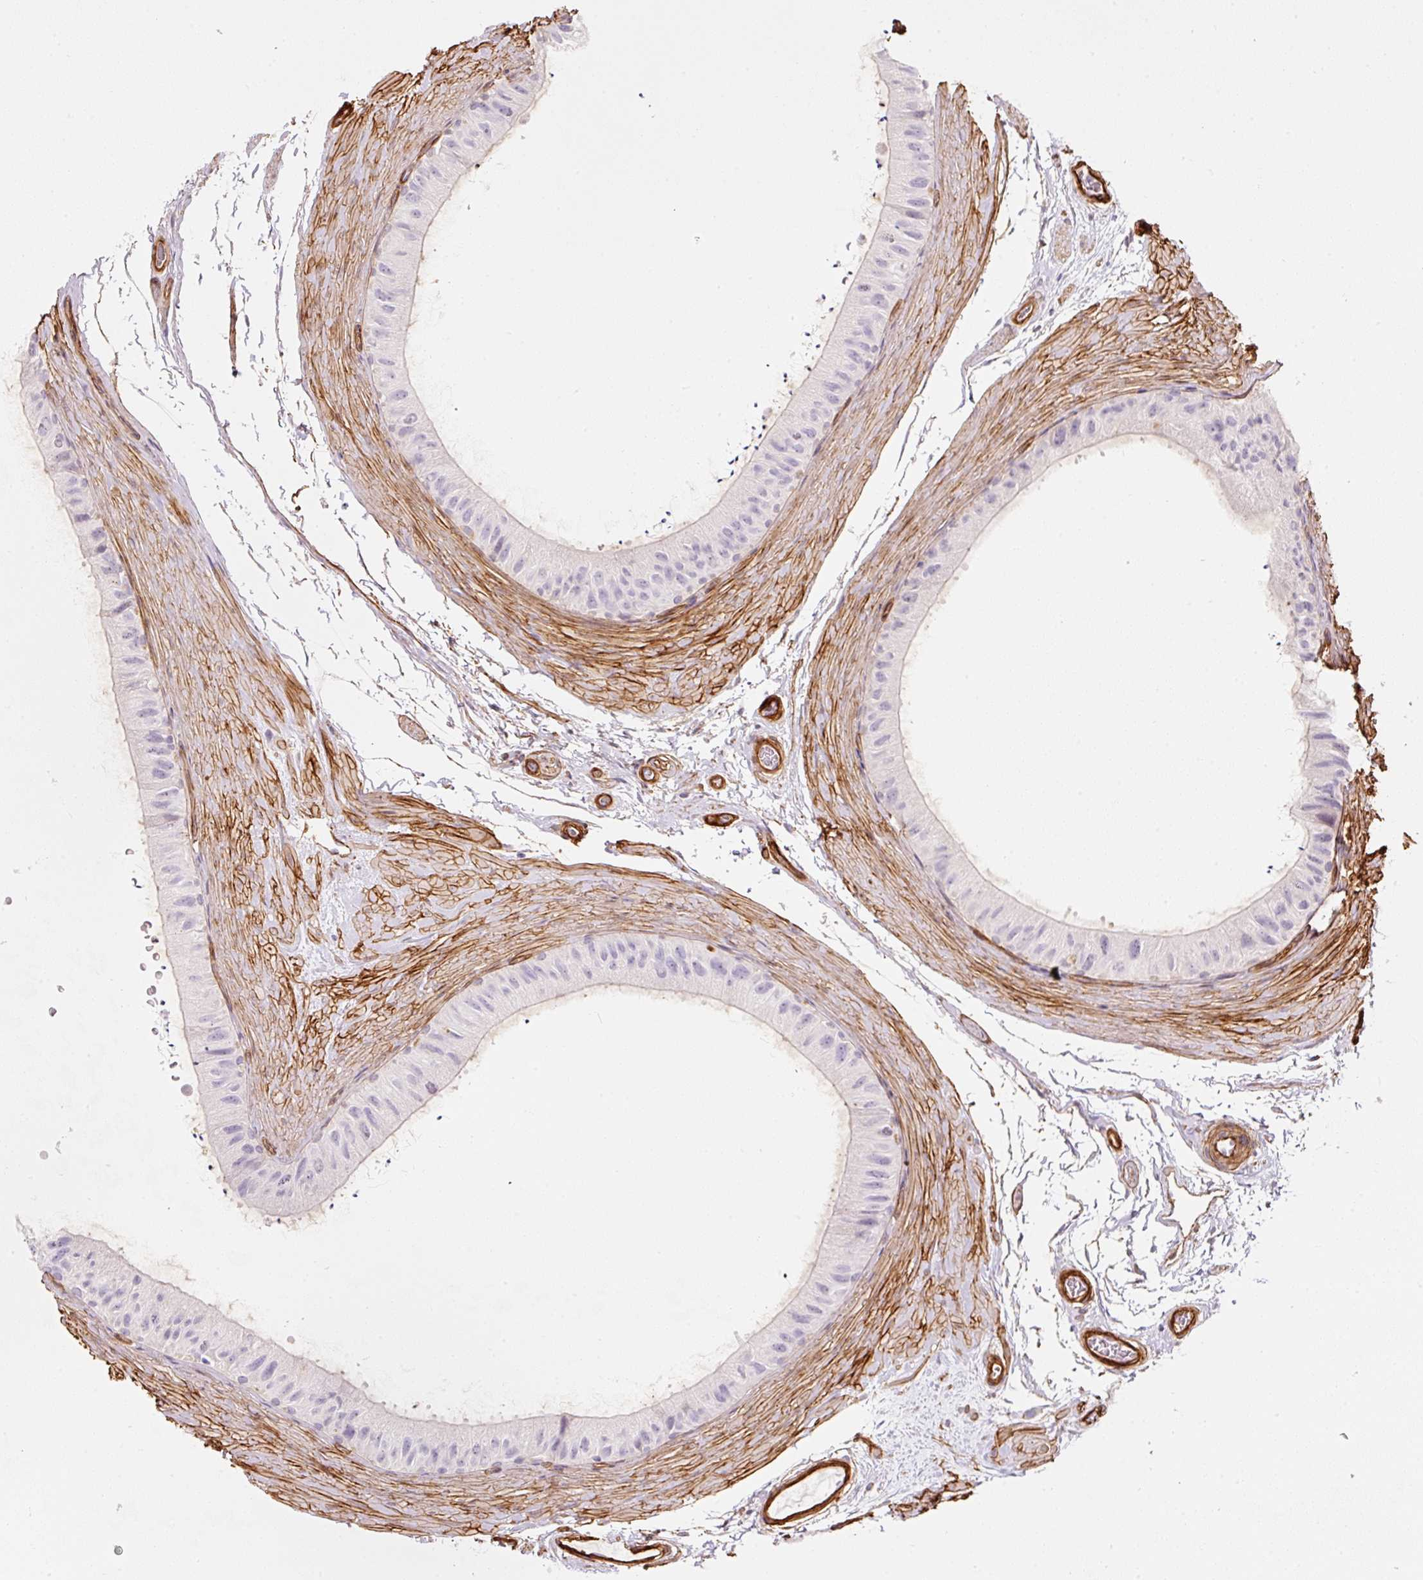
{"staining": {"intensity": "negative", "quantity": "none", "location": "none"}, "tissue": "epididymis", "cell_type": "Glandular cells", "image_type": "normal", "snomed": [{"axis": "morphology", "description": "Normal tissue, NOS"}, {"axis": "topography", "description": "Epididymis"}], "caption": "Epididymis was stained to show a protein in brown. There is no significant positivity in glandular cells. Brightfield microscopy of immunohistochemistry (IHC) stained with DAB (3,3'-diaminobenzidine) (brown) and hematoxylin (blue), captured at high magnification.", "gene": "LOXL4", "patient": {"sex": "male", "age": 55}}